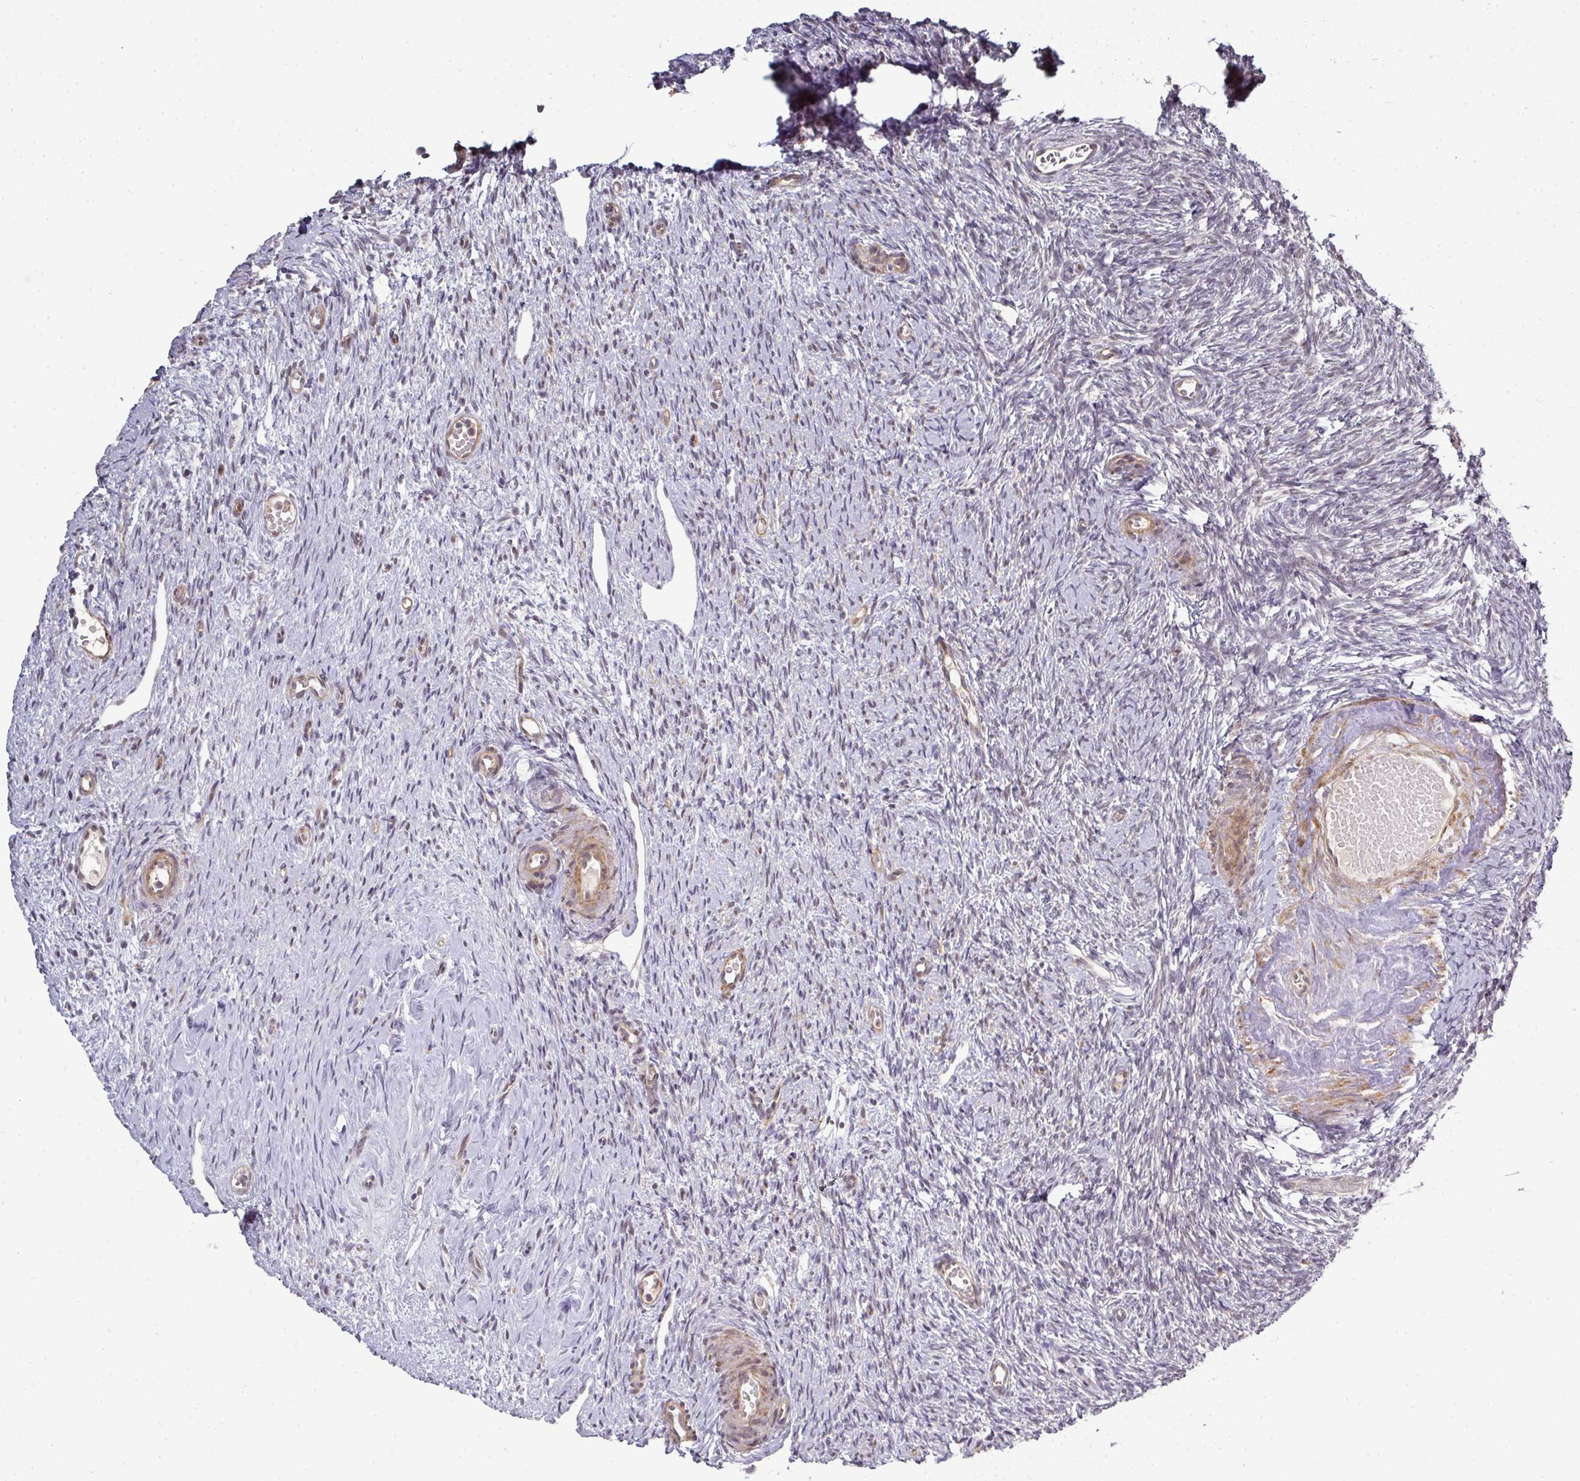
{"staining": {"intensity": "negative", "quantity": "none", "location": "none"}, "tissue": "ovary", "cell_type": "Ovarian stroma cells", "image_type": "normal", "snomed": [{"axis": "morphology", "description": "Normal tissue, NOS"}, {"axis": "topography", "description": "Ovary"}], "caption": "IHC of unremarkable ovary demonstrates no staining in ovarian stroma cells.", "gene": "GTF2H3", "patient": {"sex": "female", "age": 51}}